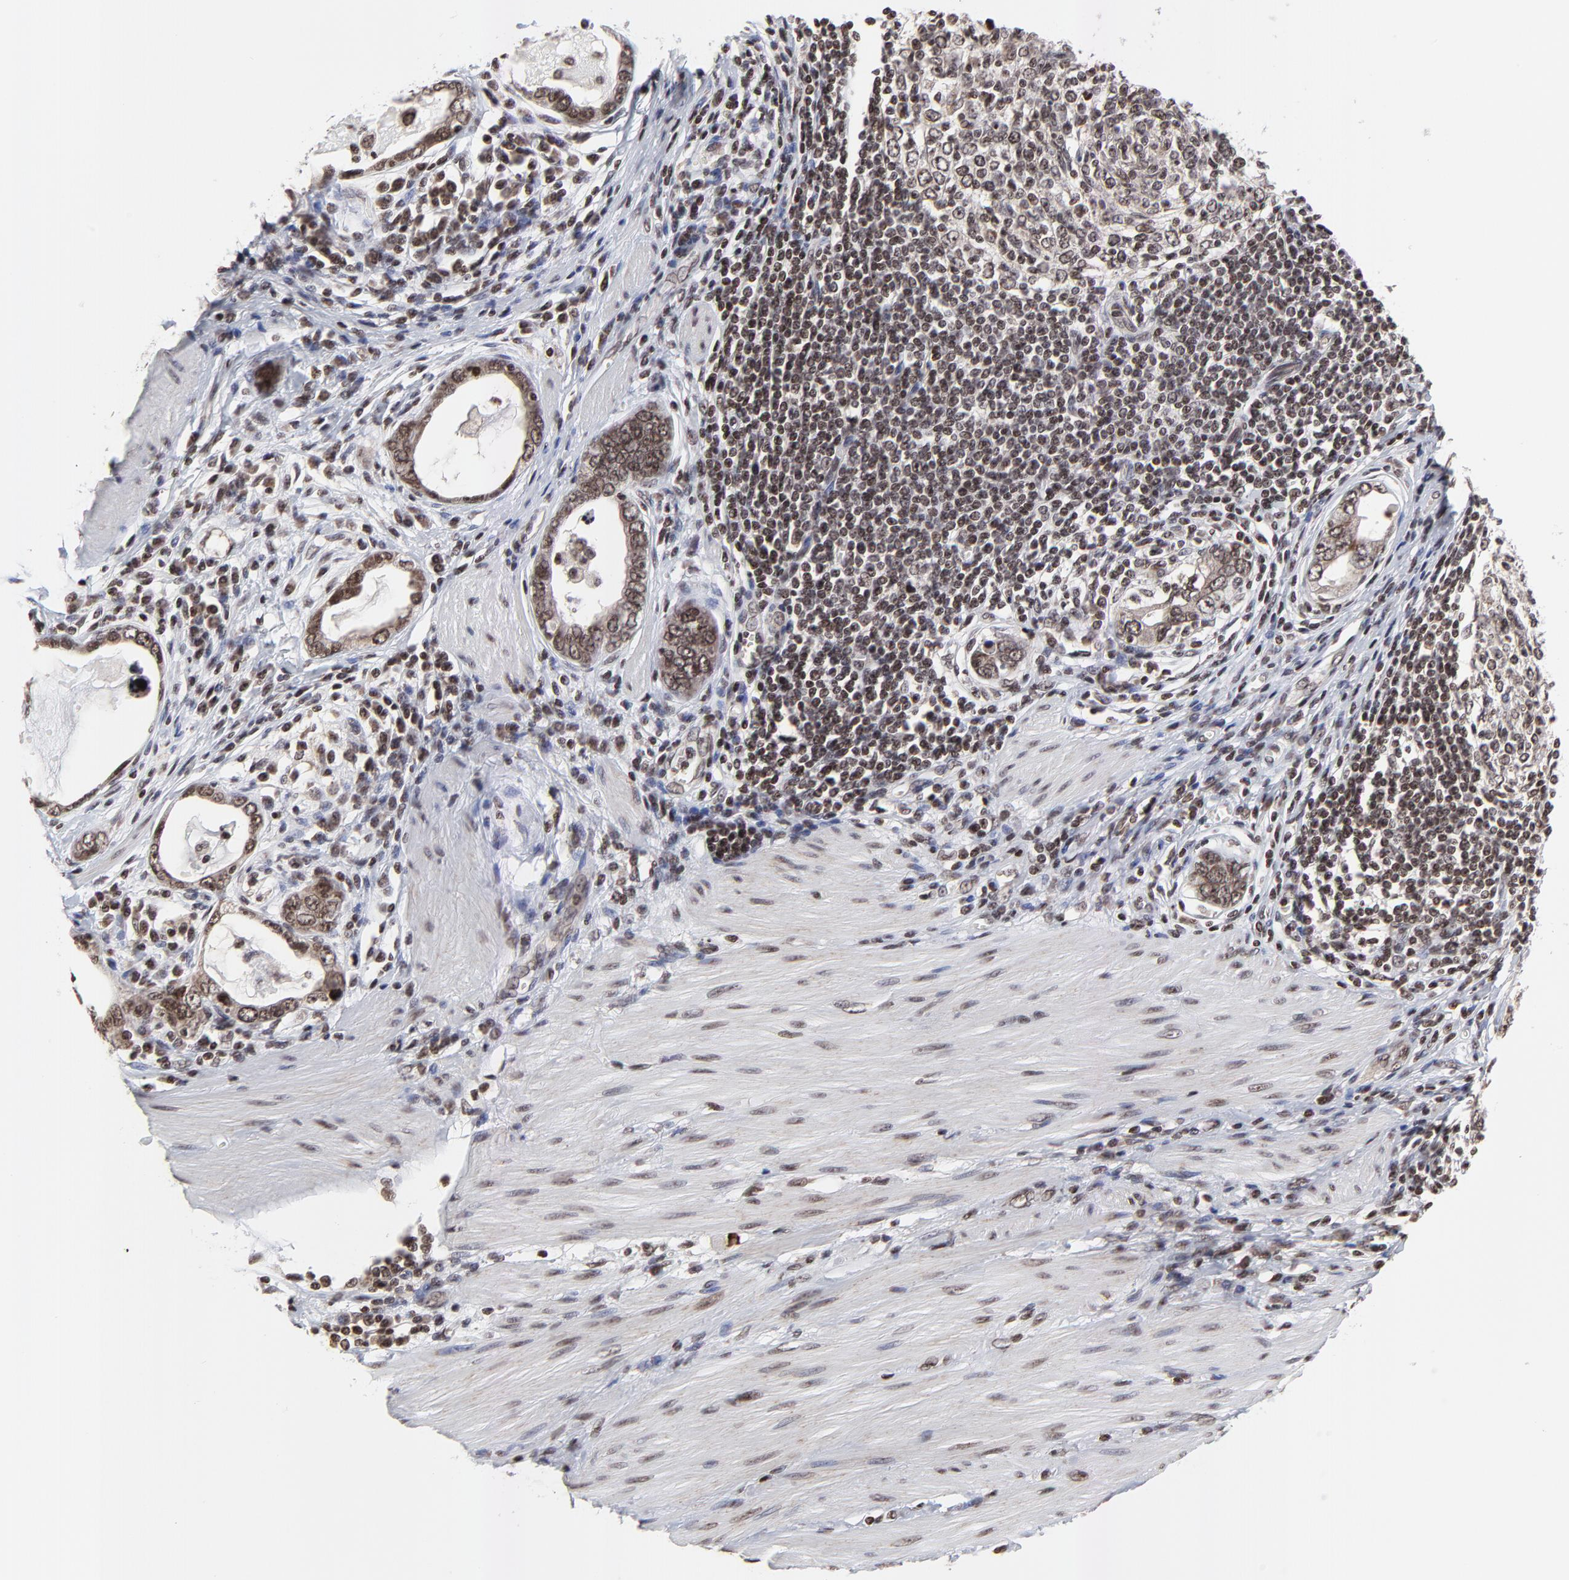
{"staining": {"intensity": "moderate", "quantity": ">75%", "location": "cytoplasmic/membranous,nuclear"}, "tissue": "stomach cancer", "cell_type": "Tumor cells", "image_type": "cancer", "snomed": [{"axis": "morphology", "description": "Adenocarcinoma, NOS"}, {"axis": "topography", "description": "Stomach, lower"}], "caption": "Stomach cancer stained with DAB (3,3'-diaminobenzidine) IHC demonstrates medium levels of moderate cytoplasmic/membranous and nuclear expression in about >75% of tumor cells. The staining is performed using DAB brown chromogen to label protein expression. The nuclei are counter-stained blue using hematoxylin.", "gene": "ZNF777", "patient": {"sex": "female", "age": 93}}